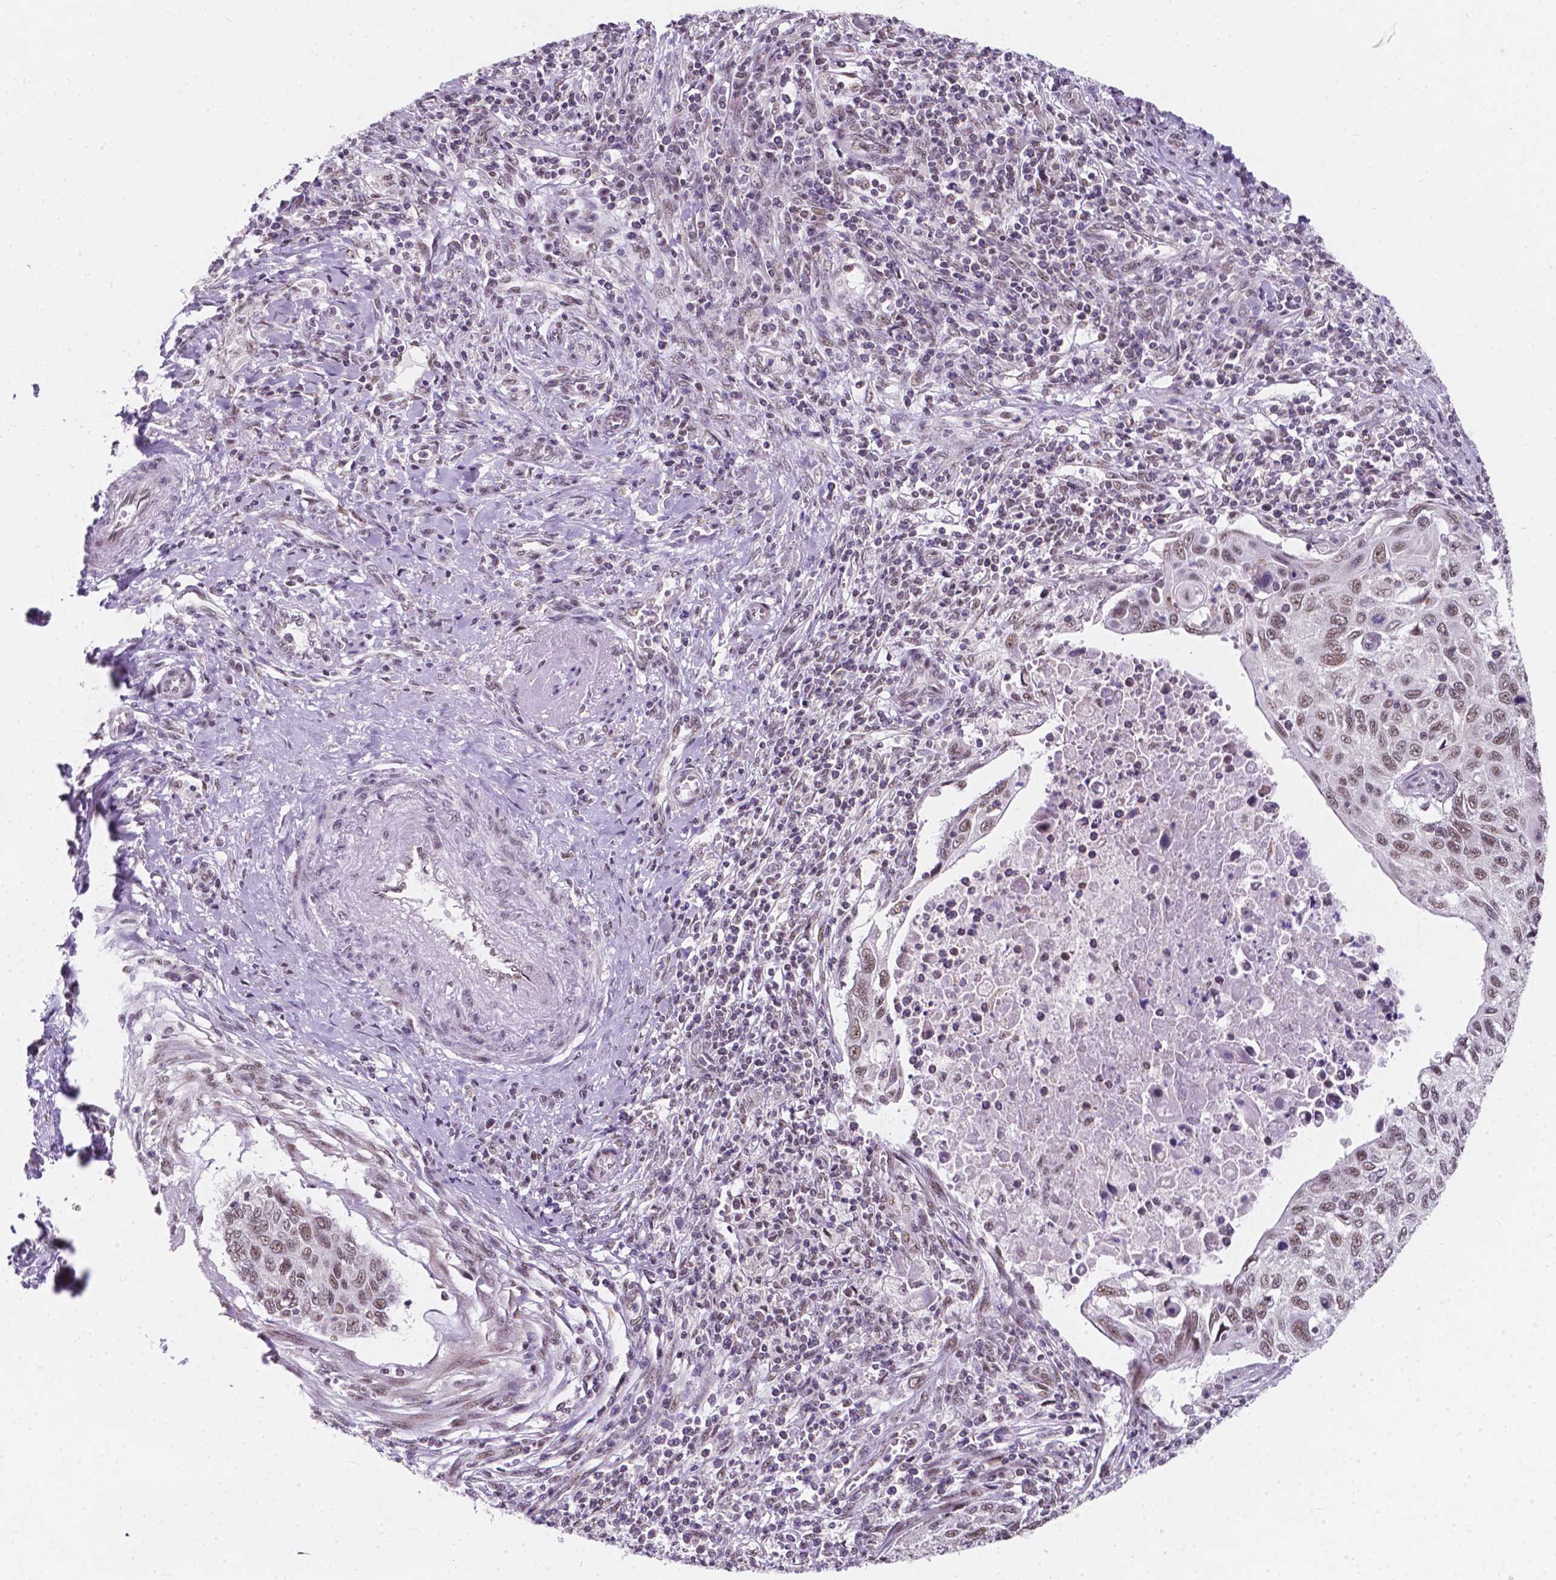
{"staining": {"intensity": "weak", "quantity": ">75%", "location": "nuclear"}, "tissue": "cervical cancer", "cell_type": "Tumor cells", "image_type": "cancer", "snomed": [{"axis": "morphology", "description": "Squamous cell carcinoma, NOS"}, {"axis": "topography", "description": "Cervix"}], "caption": "This is an image of immunohistochemistry staining of cervical cancer, which shows weak expression in the nuclear of tumor cells.", "gene": "BCAS2", "patient": {"sex": "female", "age": 70}}